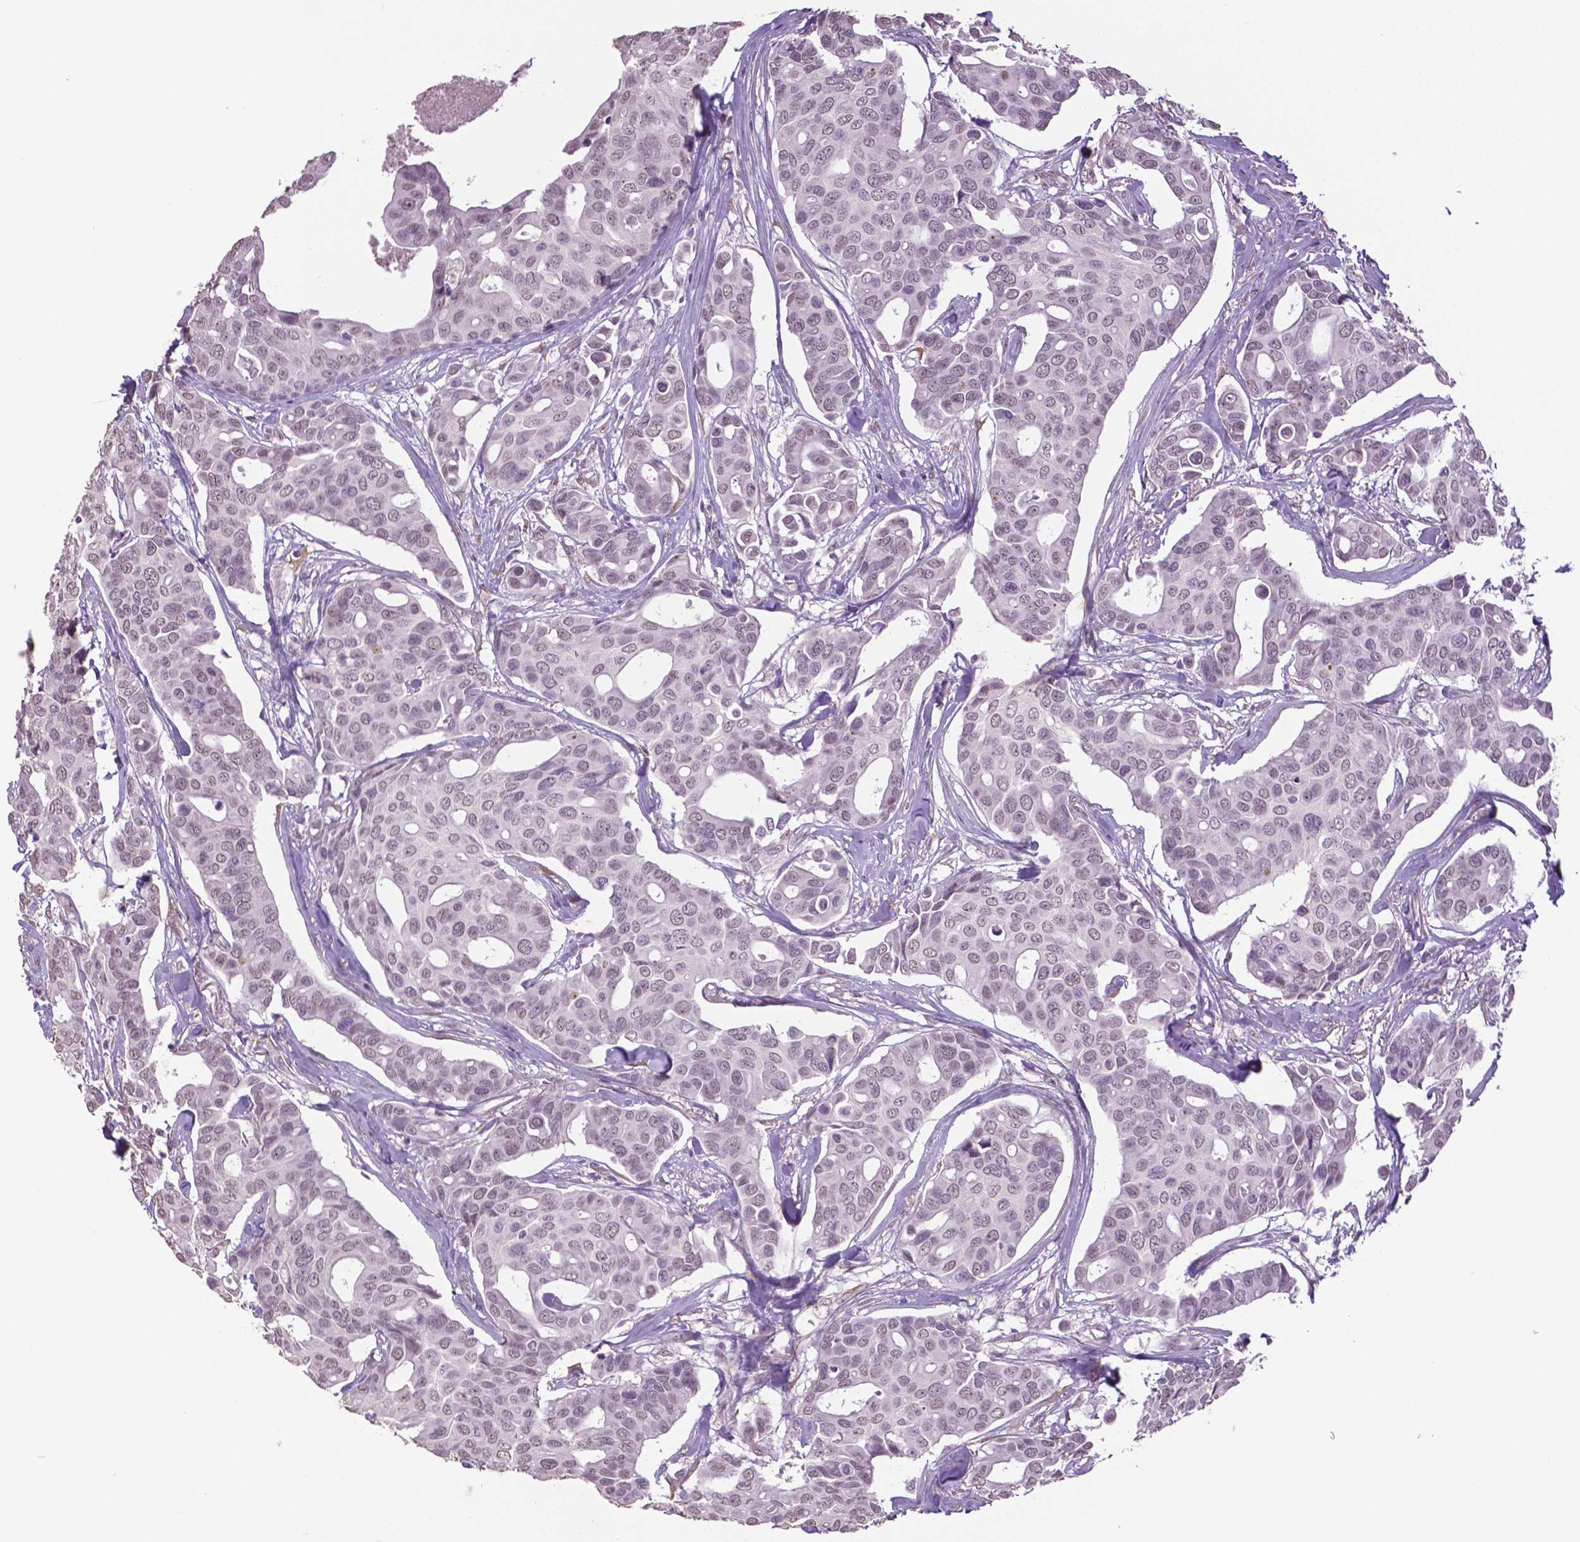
{"staining": {"intensity": "weak", "quantity": "25%-75%", "location": "nuclear"}, "tissue": "breast cancer", "cell_type": "Tumor cells", "image_type": "cancer", "snomed": [{"axis": "morphology", "description": "Duct carcinoma"}, {"axis": "topography", "description": "Breast"}], "caption": "Tumor cells exhibit low levels of weak nuclear staining in approximately 25%-75% of cells in human breast cancer (invasive ductal carcinoma).", "gene": "IGF2BP1", "patient": {"sex": "female", "age": 54}}